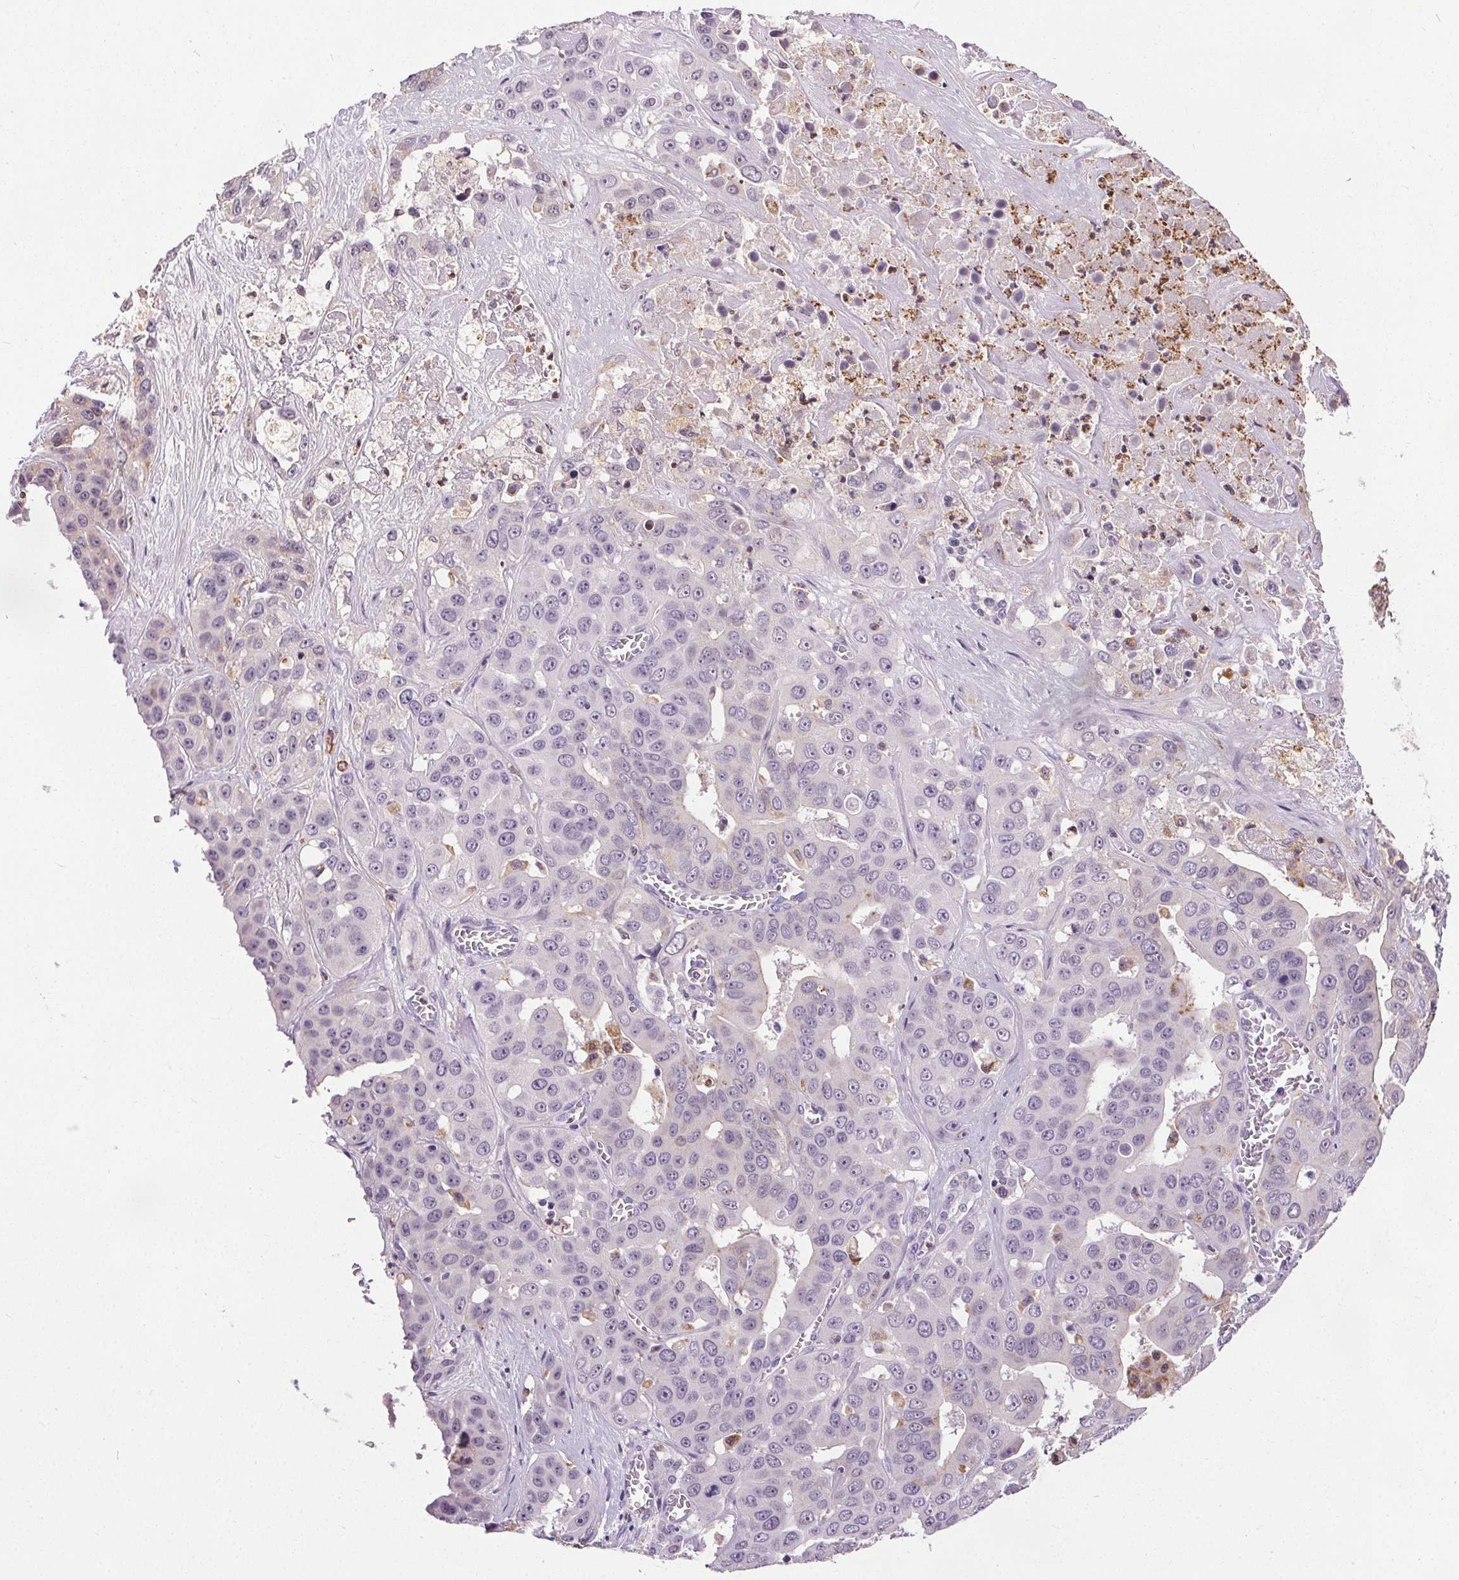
{"staining": {"intensity": "negative", "quantity": "none", "location": "none"}, "tissue": "liver cancer", "cell_type": "Tumor cells", "image_type": "cancer", "snomed": [{"axis": "morphology", "description": "Cholangiocarcinoma"}, {"axis": "topography", "description": "Liver"}], "caption": "Liver cholangiocarcinoma was stained to show a protein in brown. There is no significant positivity in tumor cells.", "gene": "TMEM240", "patient": {"sex": "female", "age": 52}}